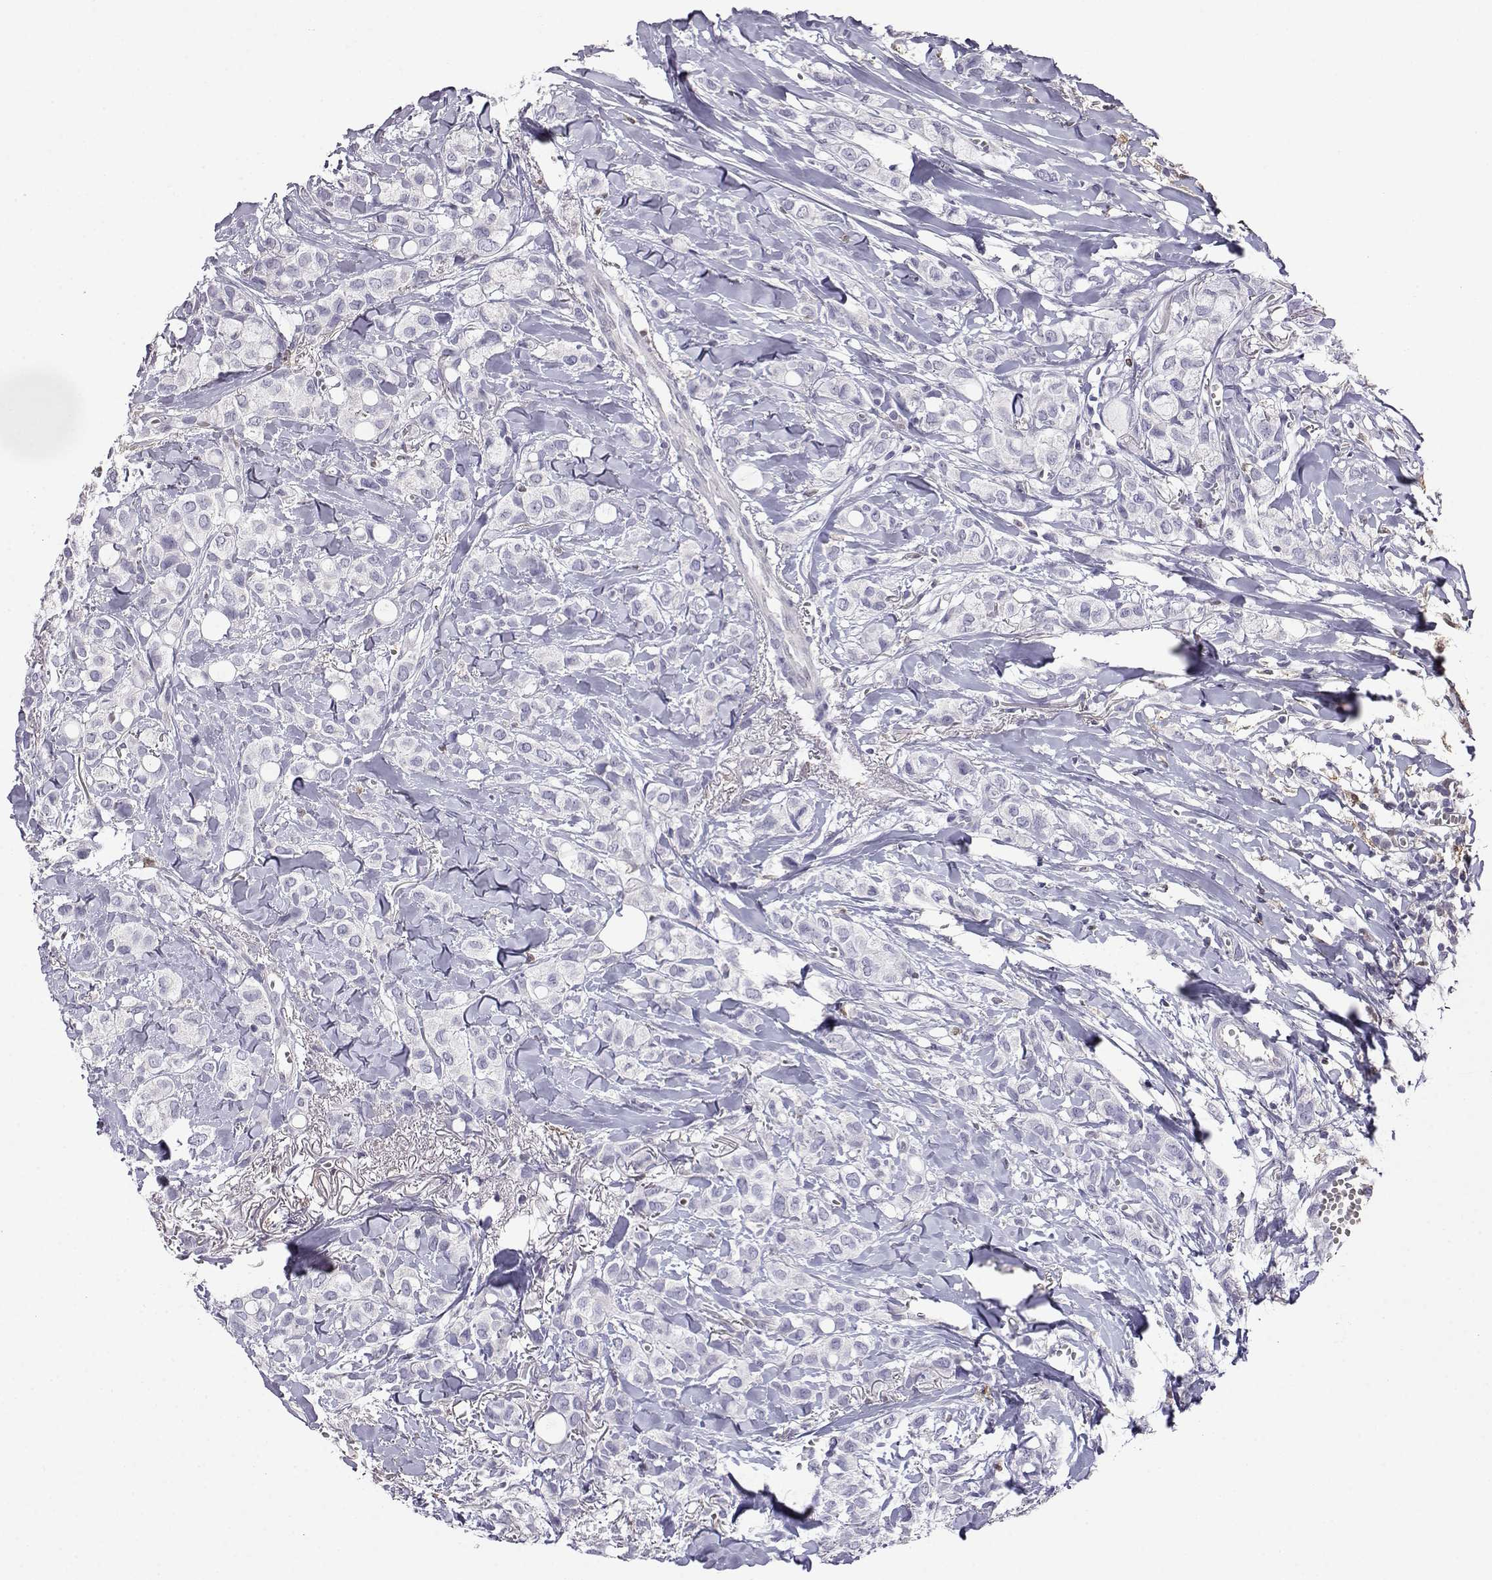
{"staining": {"intensity": "negative", "quantity": "none", "location": "none"}, "tissue": "breast cancer", "cell_type": "Tumor cells", "image_type": "cancer", "snomed": [{"axis": "morphology", "description": "Duct carcinoma"}, {"axis": "topography", "description": "Breast"}], "caption": "Breast cancer (invasive ductal carcinoma) was stained to show a protein in brown. There is no significant staining in tumor cells.", "gene": "AKR1B1", "patient": {"sex": "female", "age": 85}}